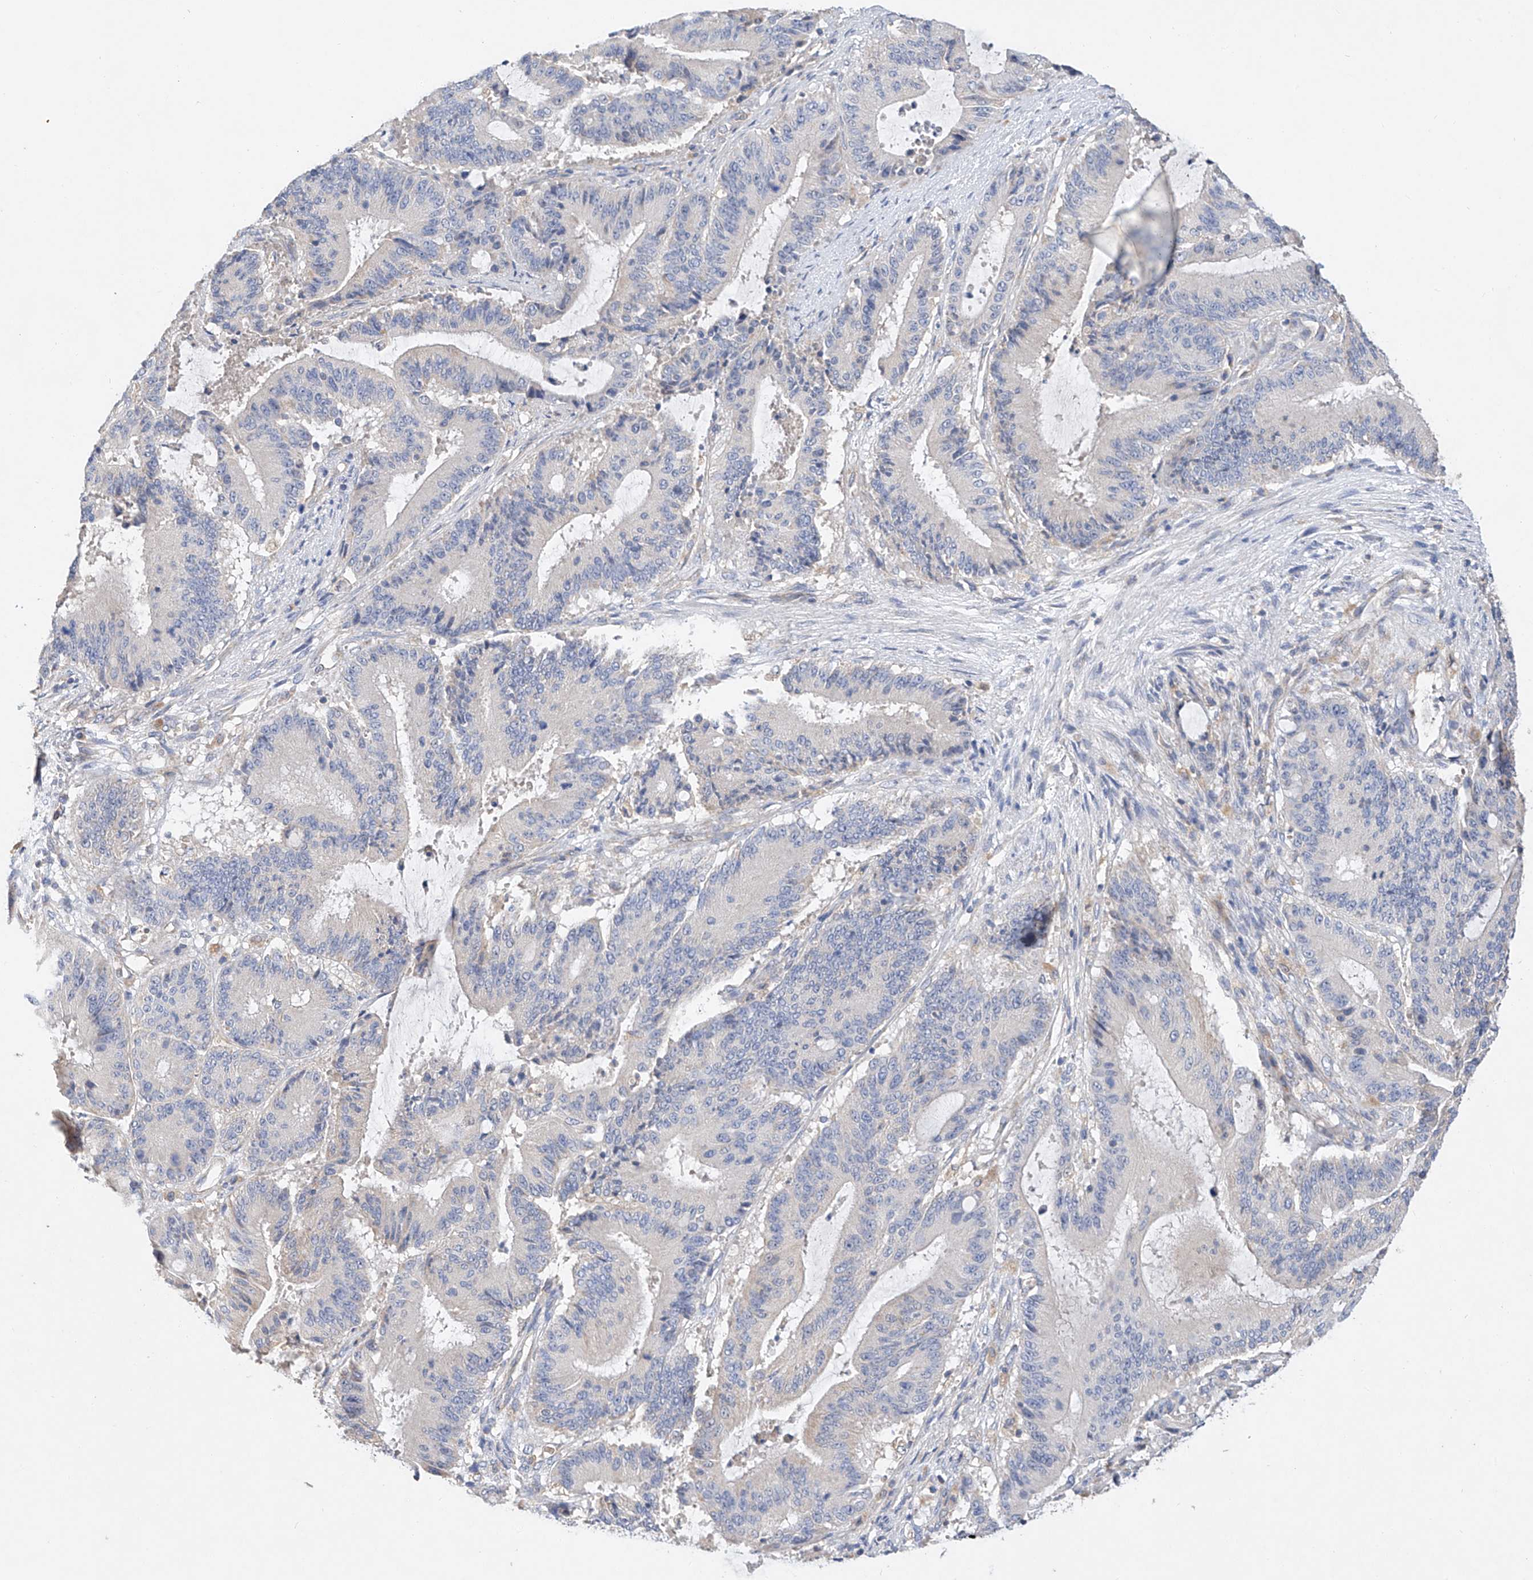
{"staining": {"intensity": "negative", "quantity": "none", "location": "none"}, "tissue": "liver cancer", "cell_type": "Tumor cells", "image_type": "cancer", "snomed": [{"axis": "morphology", "description": "Normal tissue, NOS"}, {"axis": "morphology", "description": "Cholangiocarcinoma"}, {"axis": "topography", "description": "Liver"}, {"axis": "topography", "description": "Peripheral nerve tissue"}], "caption": "Immunohistochemistry micrograph of human liver cholangiocarcinoma stained for a protein (brown), which demonstrates no staining in tumor cells.", "gene": "AMD1", "patient": {"sex": "female", "age": 73}}